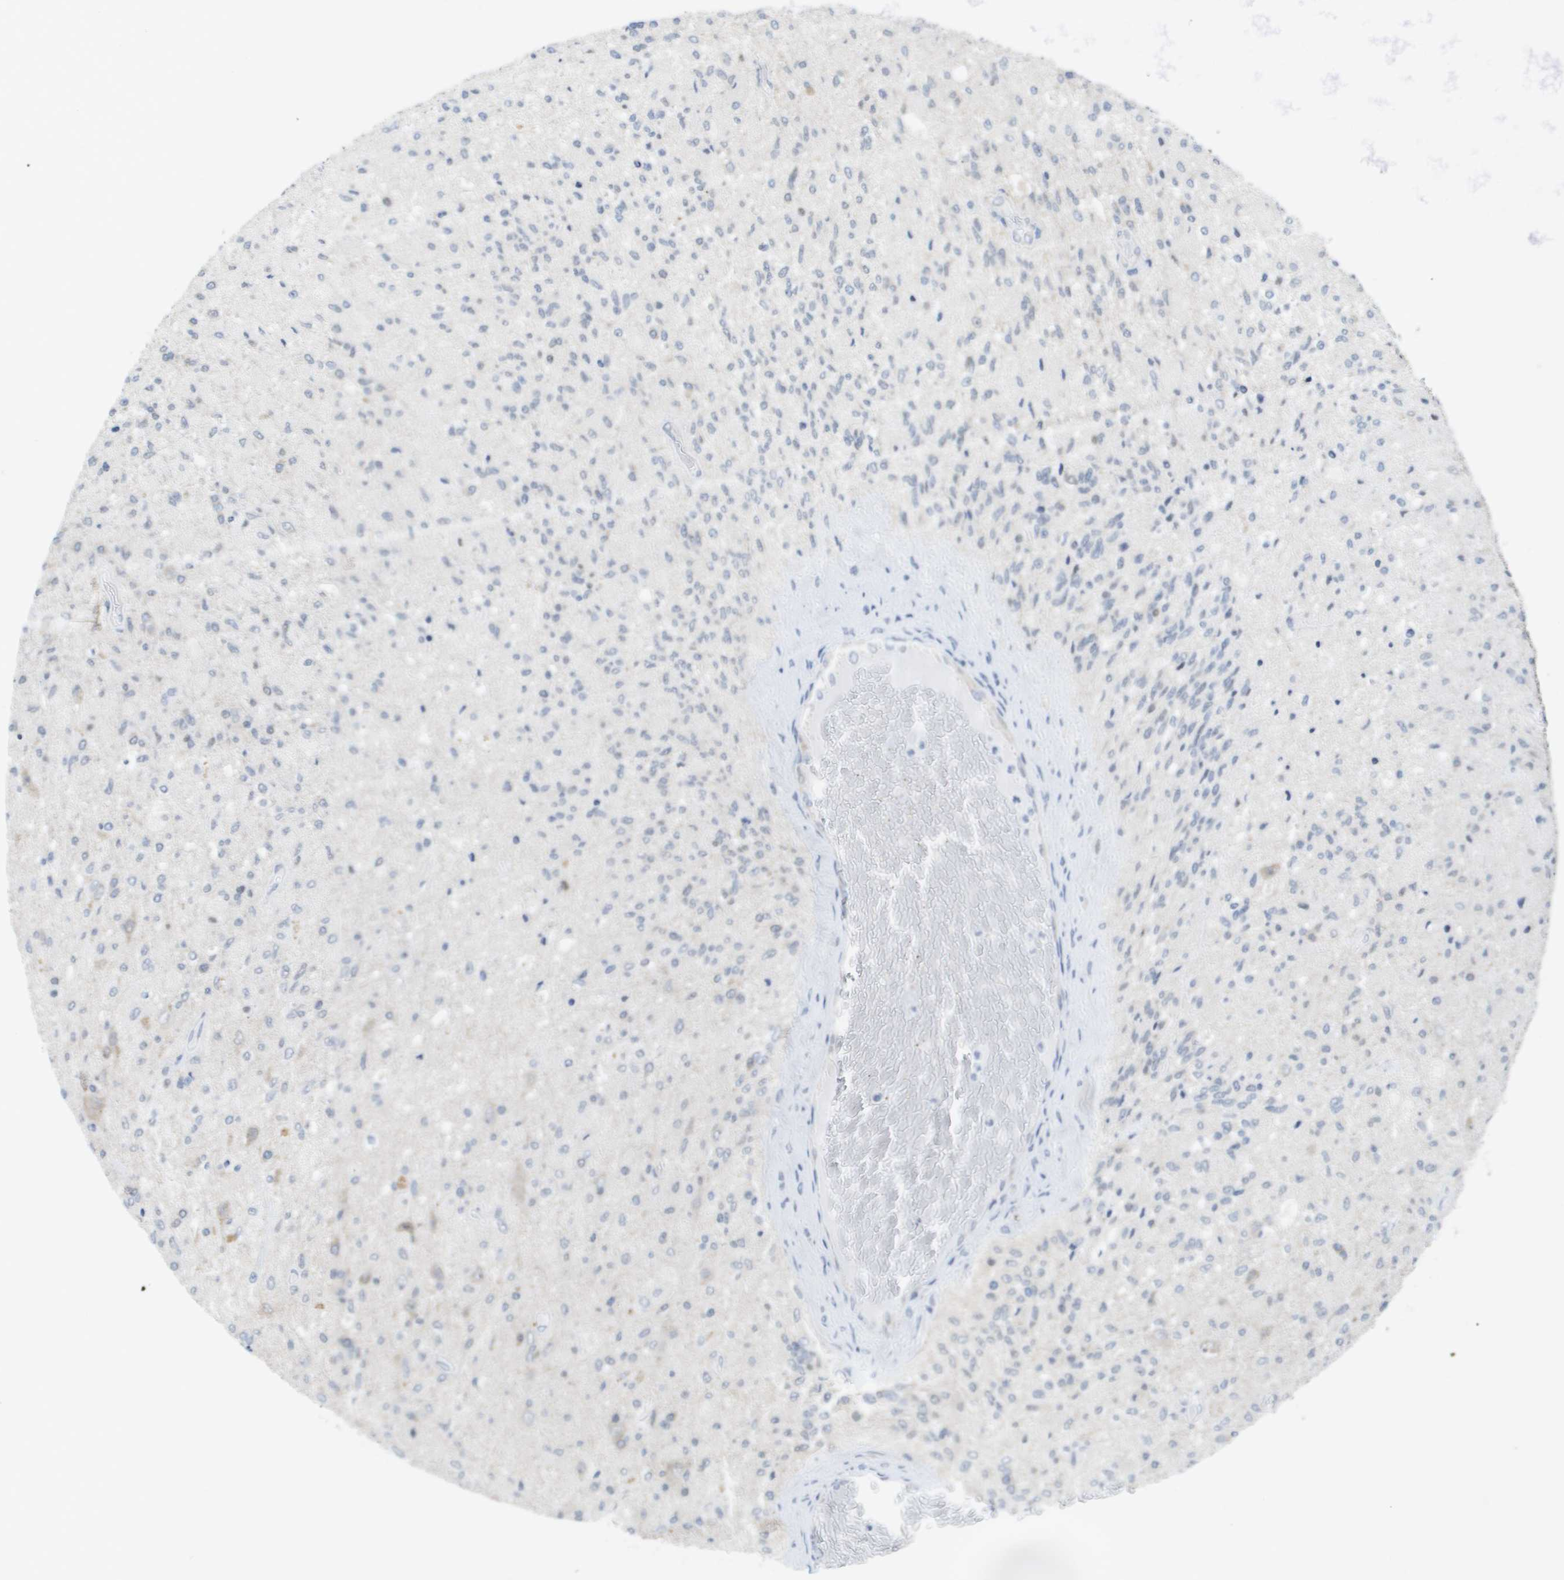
{"staining": {"intensity": "weak", "quantity": "<25%", "location": "nuclear"}, "tissue": "glioma", "cell_type": "Tumor cells", "image_type": "cancer", "snomed": [{"axis": "morphology", "description": "Normal tissue, NOS"}, {"axis": "morphology", "description": "Glioma, malignant, High grade"}, {"axis": "topography", "description": "Cerebral cortex"}], "caption": "Immunohistochemistry (IHC) of human glioma reveals no expression in tumor cells.", "gene": "FKBP4", "patient": {"sex": "male", "age": 77}}